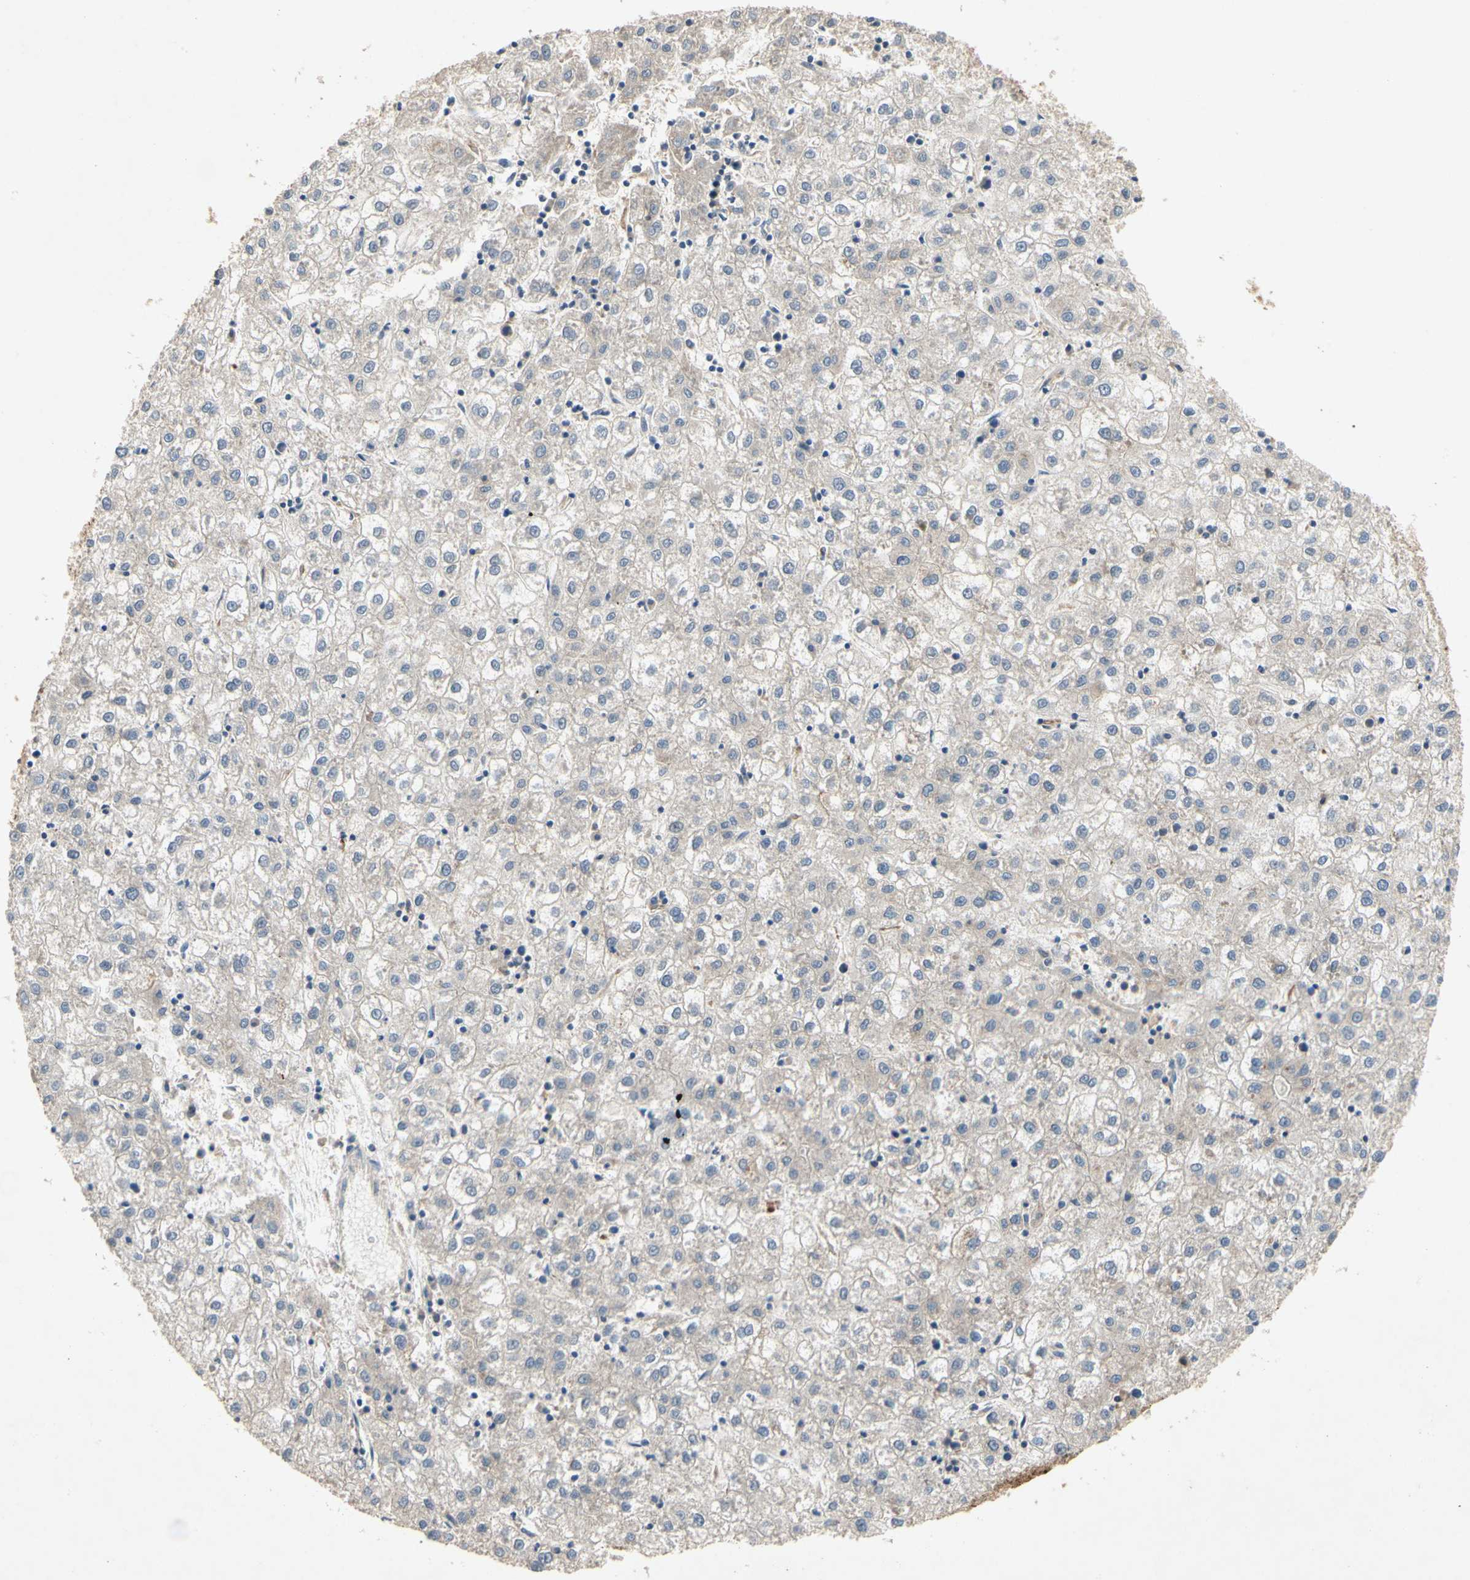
{"staining": {"intensity": "moderate", "quantity": "<25%", "location": "cytoplasmic/membranous"}, "tissue": "liver cancer", "cell_type": "Tumor cells", "image_type": "cancer", "snomed": [{"axis": "morphology", "description": "Carcinoma, Hepatocellular, NOS"}, {"axis": "topography", "description": "Liver"}], "caption": "A high-resolution histopathology image shows immunohistochemistry staining of liver cancer (hepatocellular carcinoma), which reveals moderate cytoplasmic/membranous expression in approximately <25% of tumor cells. Using DAB (brown) and hematoxylin (blue) stains, captured at high magnification using brightfield microscopy.", "gene": "XYLT1", "patient": {"sex": "male", "age": 72}}